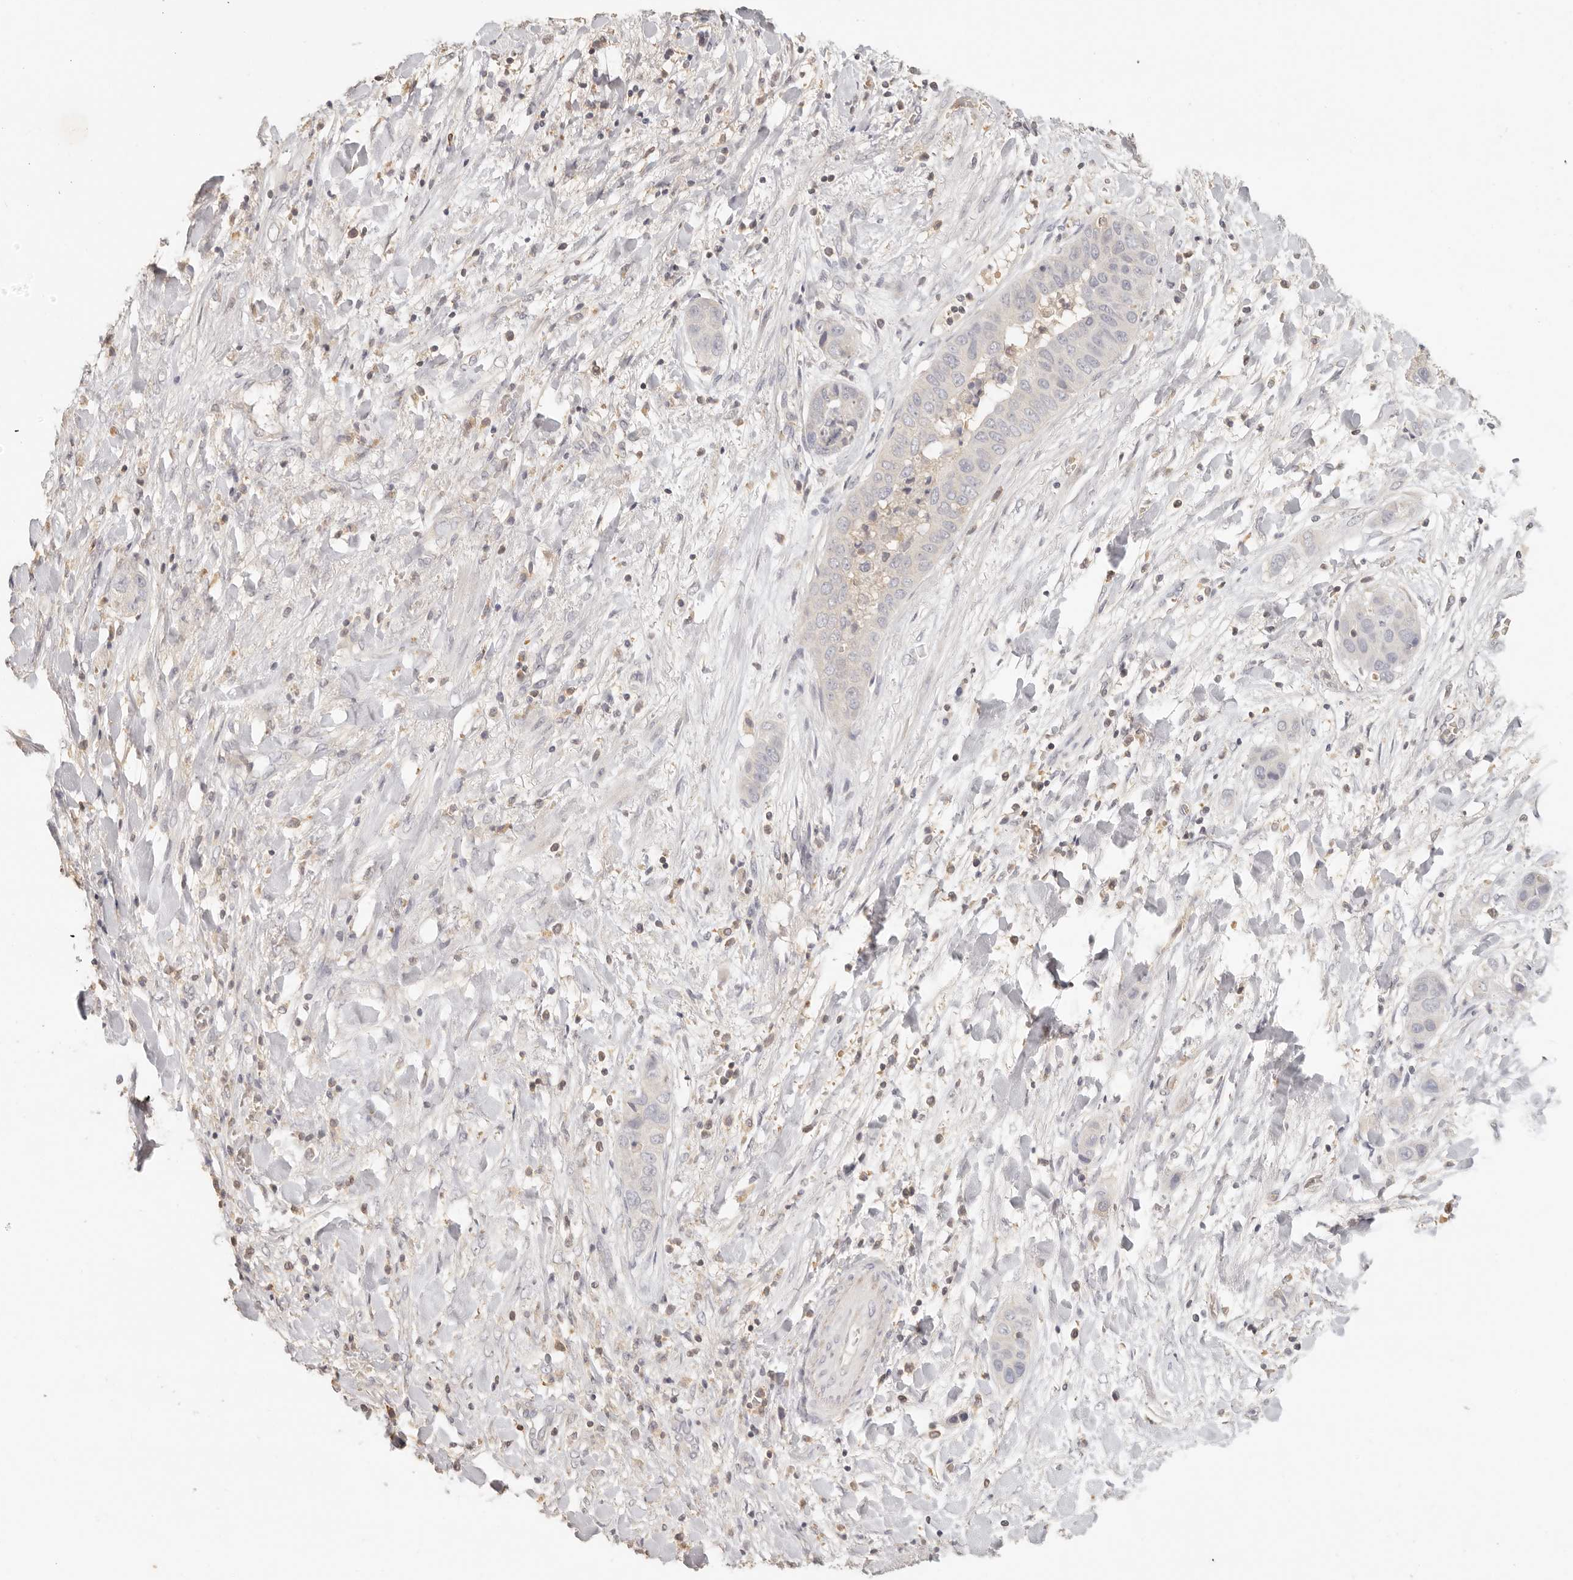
{"staining": {"intensity": "negative", "quantity": "none", "location": "none"}, "tissue": "liver cancer", "cell_type": "Tumor cells", "image_type": "cancer", "snomed": [{"axis": "morphology", "description": "Cholangiocarcinoma"}, {"axis": "topography", "description": "Liver"}], "caption": "Cholangiocarcinoma (liver) stained for a protein using IHC reveals no staining tumor cells.", "gene": "CSK", "patient": {"sex": "female", "age": 52}}